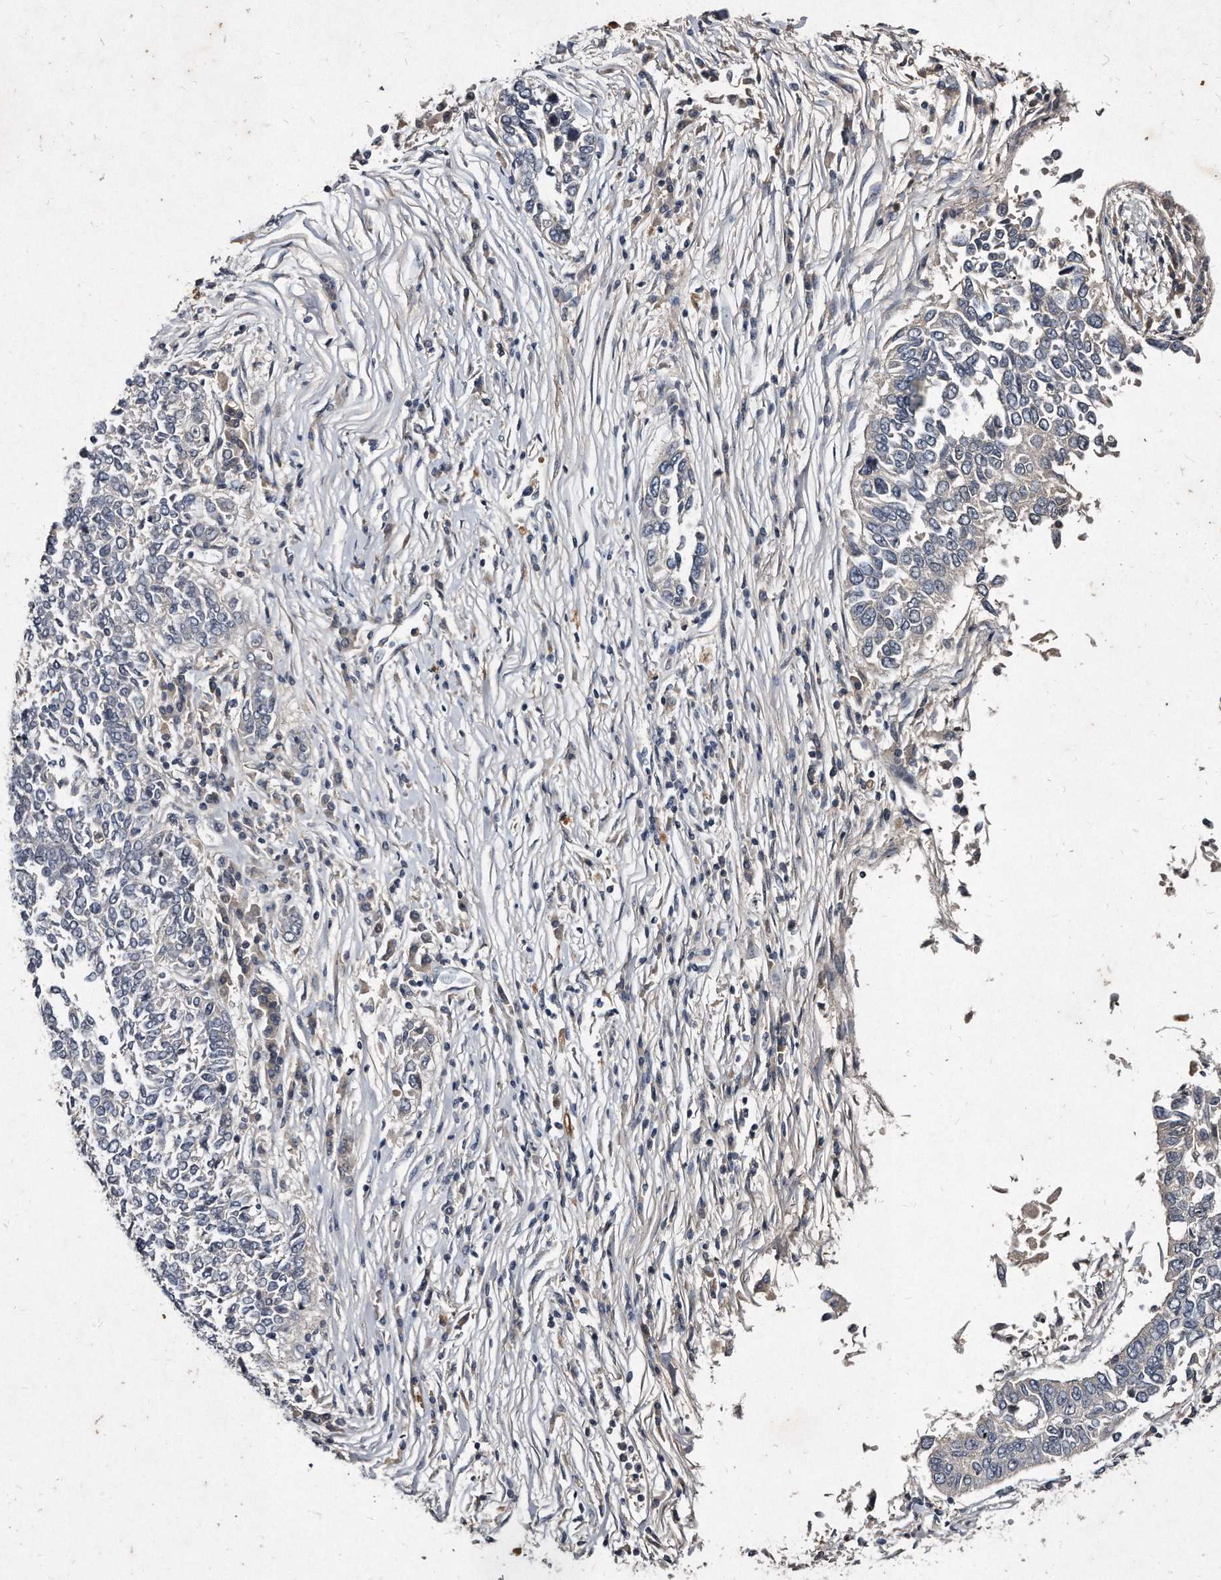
{"staining": {"intensity": "negative", "quantity": "none", "location": "none"}, "tissue": "lung cancer", "cell_type": "Tumor cells", "image_type": "cancer", "snomed": [{"axis": "morphology", "description": "Normal tissue, NOS"}, {"axis": "morphology", "description": "Squamous cell carcinoma, NOS"}, {"axis": "topography", "description": "Cartilage tissue"}, {"axis": "topography", "description": "Bronchus"}, {"axis": "topography", "description": "Lung"}, {"axis": "topography", "description": "Peripheral nerve tissue"}], "caption": "A micrograph of squamous cell carcinoma (lung) stained for a protein displays no brown staining in tumor cells.", "gene": "KLHDC3", "patient": {"sex": "female", "age": 49}}